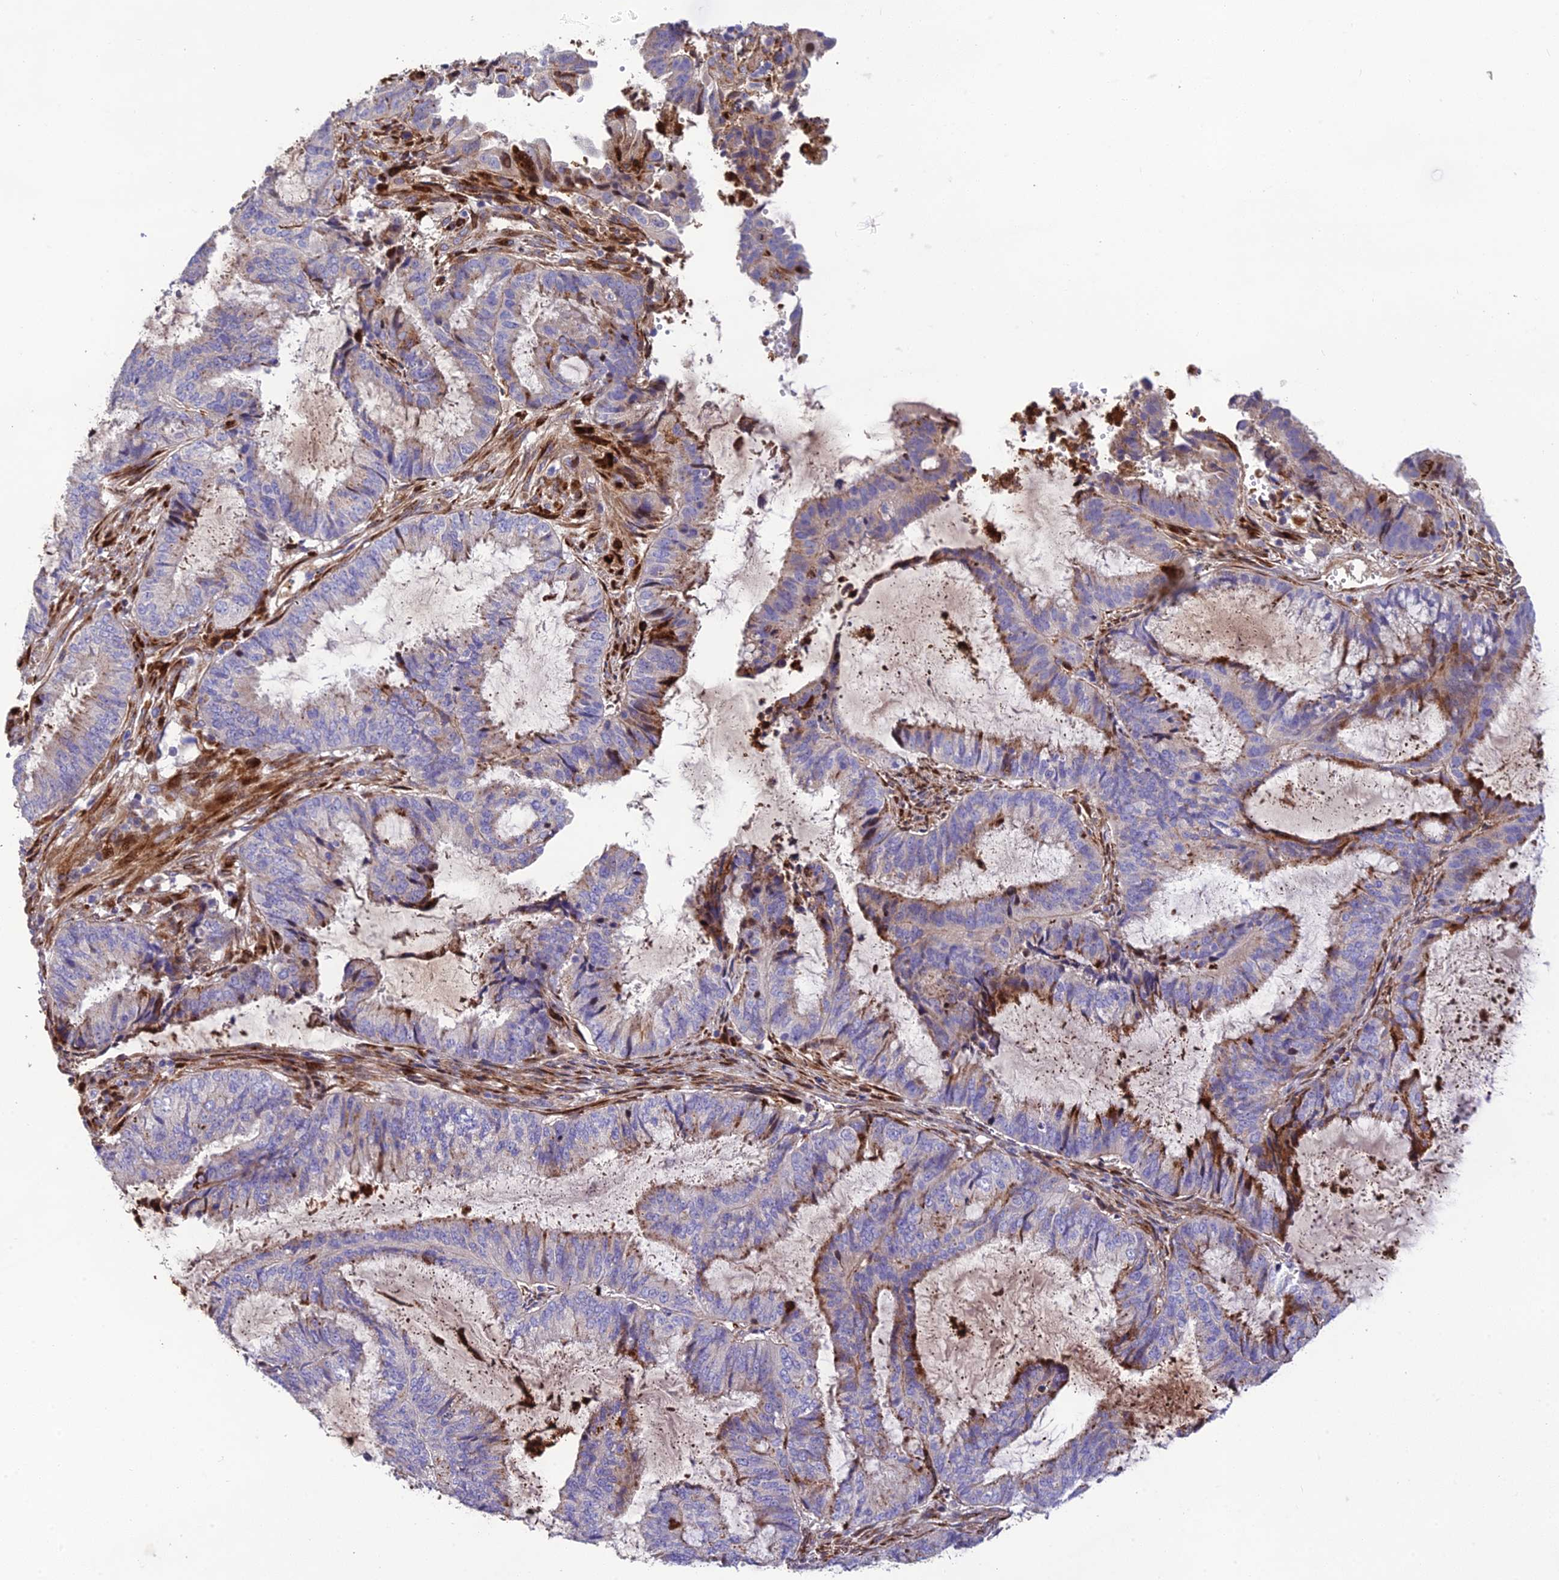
{"staining": {"intensity": "weak", "quantity": "25%-75%", "location": "cytoplasmic/membranous"}, "tissue": "endometrial cancer", "cell_type": "Tumor cells", "image_type": "cancer", "snomed": [{"axis": "morphology", "description": "Adenocarcinoma, NOS"}, {"axis": "topography", "description": "Endometrium"}], "caption": "The histopathology image reveals staining of adenocarcinoma (endometrial), revealing weak cytoplasmic/membranous protein expression (brown color) within tumor cells.", "gene": "CPSF4L", "patient": {"sex": "female", "age": 51}}